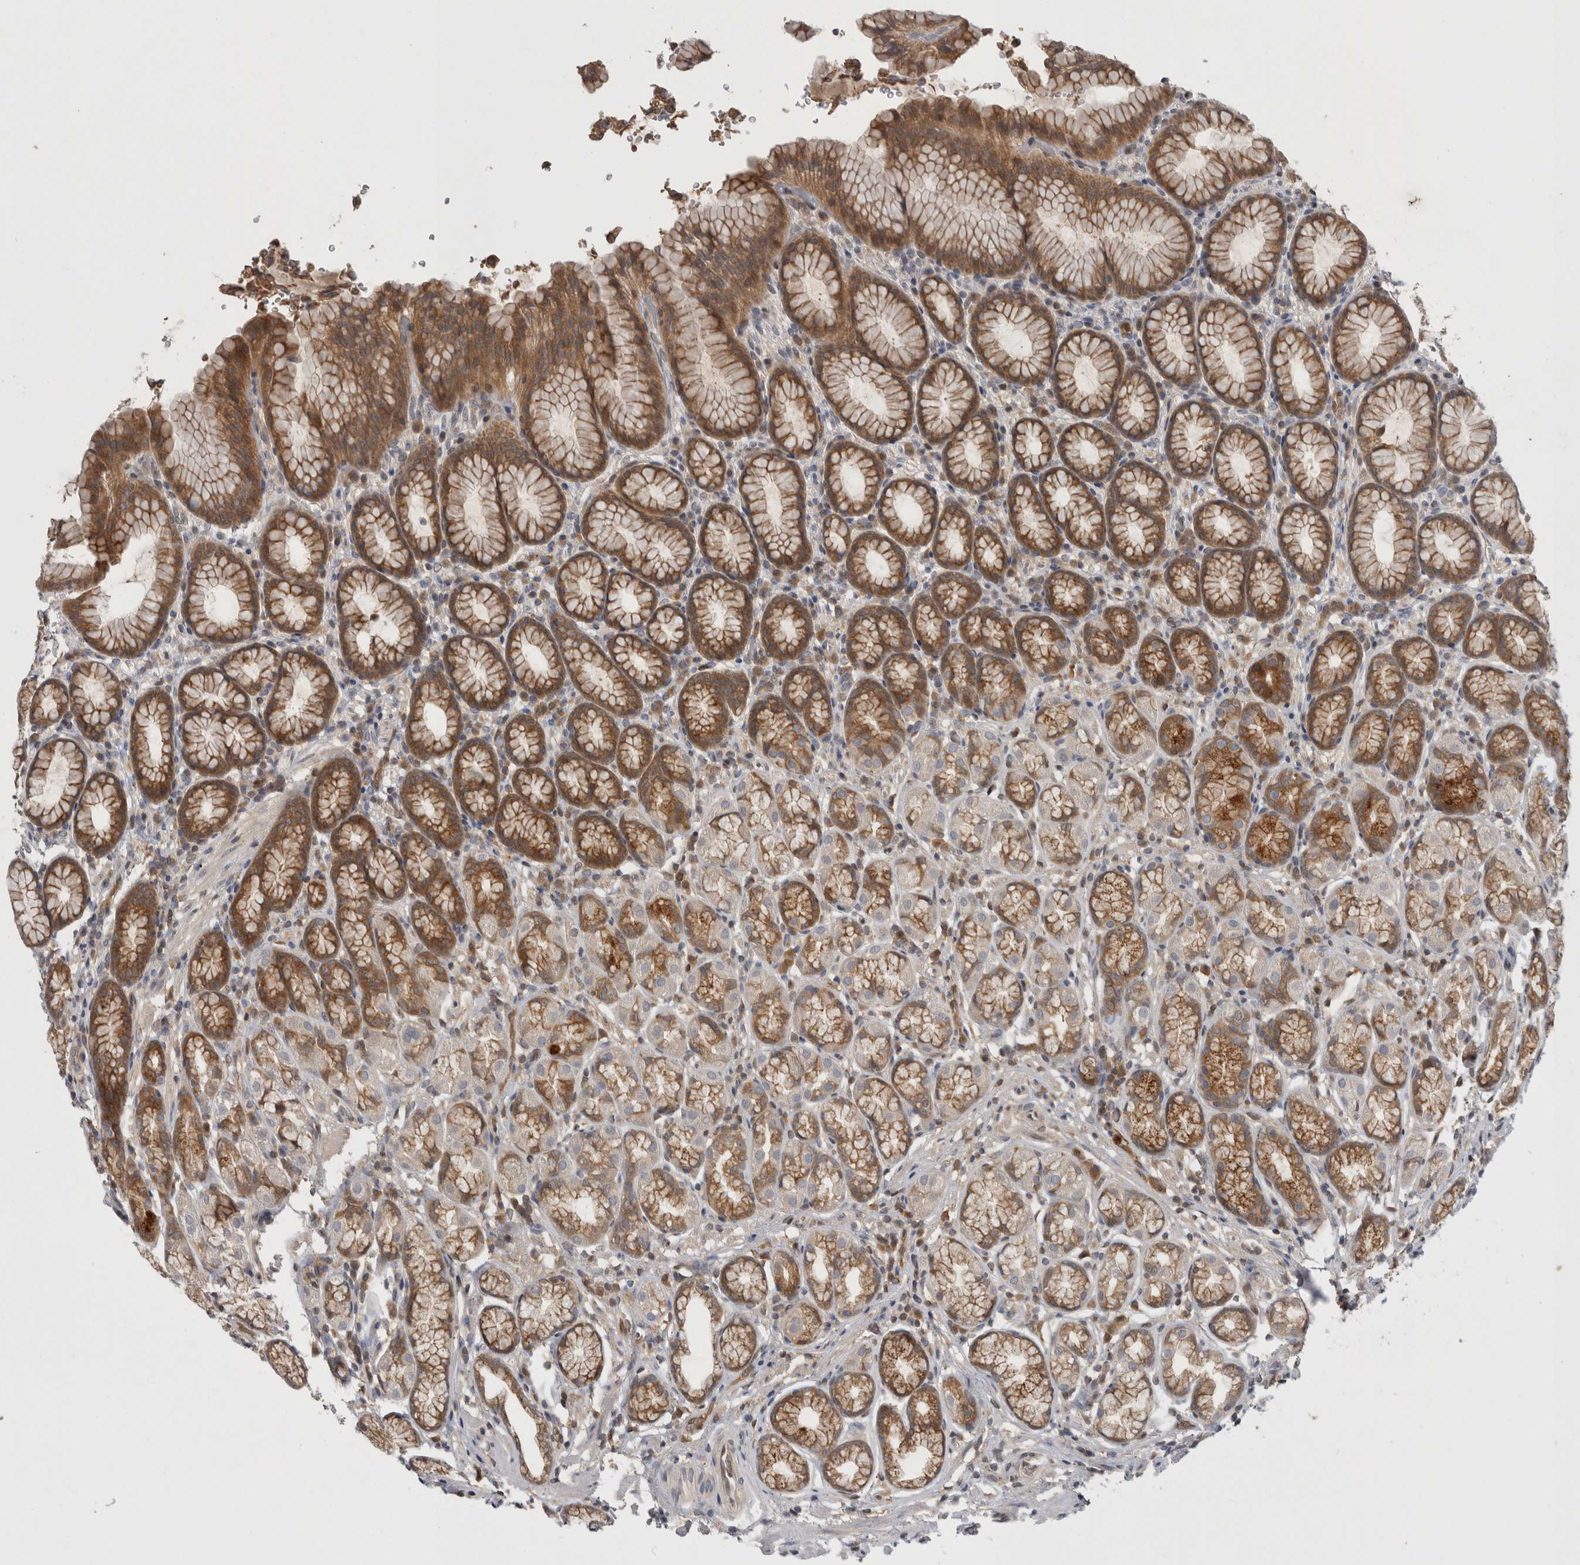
{"staining": {"intensity": "moderate", "quantity": ">75%", "location": "cytoplasmic/membranous"}, "tissue": "stomach", "cell_type": "Glandular cells", "image_type": "normal", "snomed": [{"axis": "morphology", "description": "Normal tissue, NOS"}, {"axis": "topography", "description": "Stomach"}], "caption": "Protein staining demonstrates moderate cytoplasmic/membranous positivity in about >75% of glandular cells in normal stomach. The protein is shown in brown color, while the nuclei are stained blue.", "gene": "ASTN2", "patient": {"sex": "male", "age": 42}}